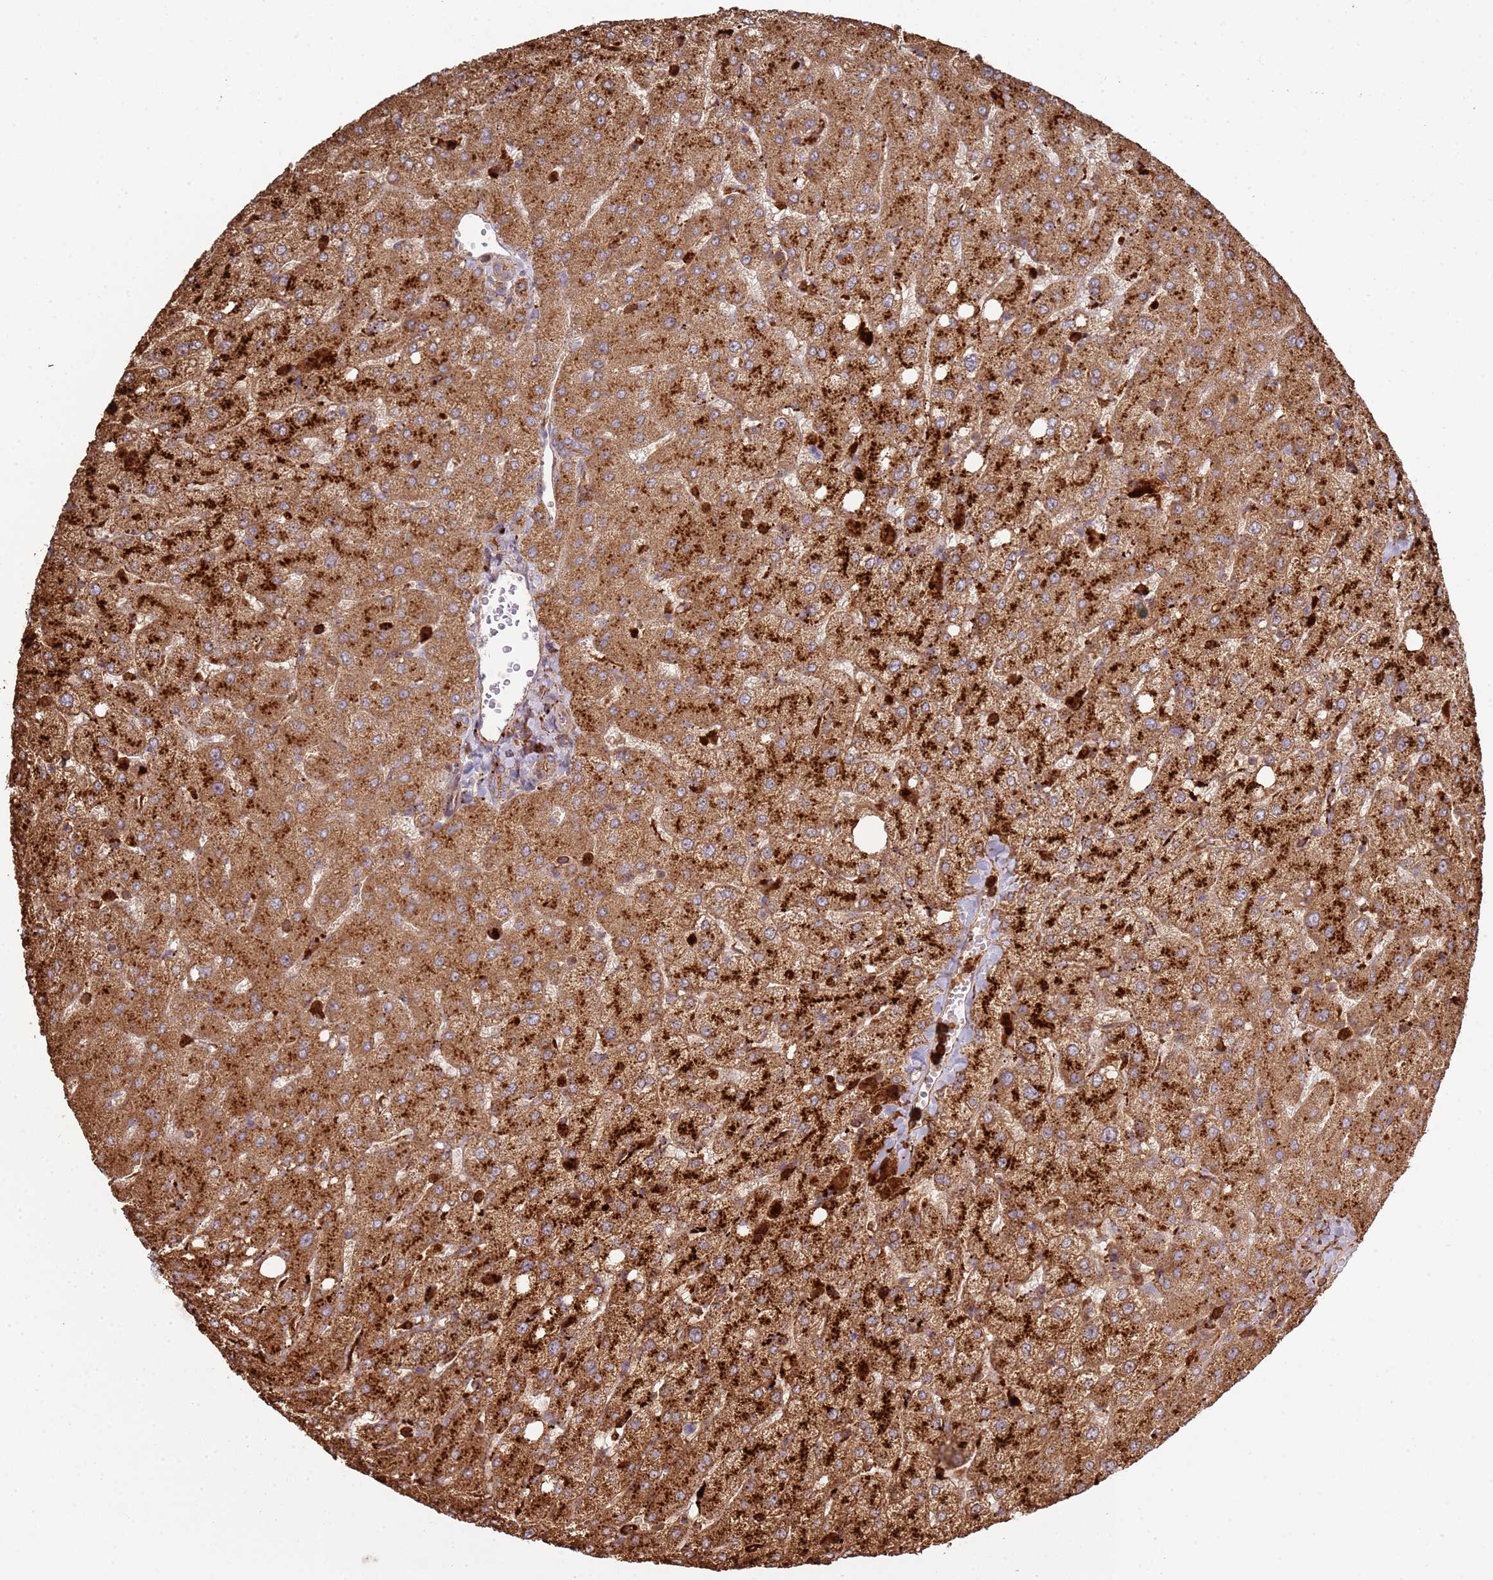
{"staining": {"intensity": "moderate", "quantity": "25%-75%", "location": "cytoplasmic/membranous"}, "tissue": "liver", "cell_type": "Cholangiocytes", "image_type": "normal", "snomed": [{"axis": "morphology", "description": "Normal tissue, NOS"}, {"axis": "topography", "description": "Liver"}], "caption": "This histopathology image displays immunohistochemistry staining of benign human liver, with medium moderate cytoplasmic/membranous staining in about 25%-75% of cholangiocytes.", "gene": "NDUFAF4", "patient": {"sex": "female", "age": 54}}